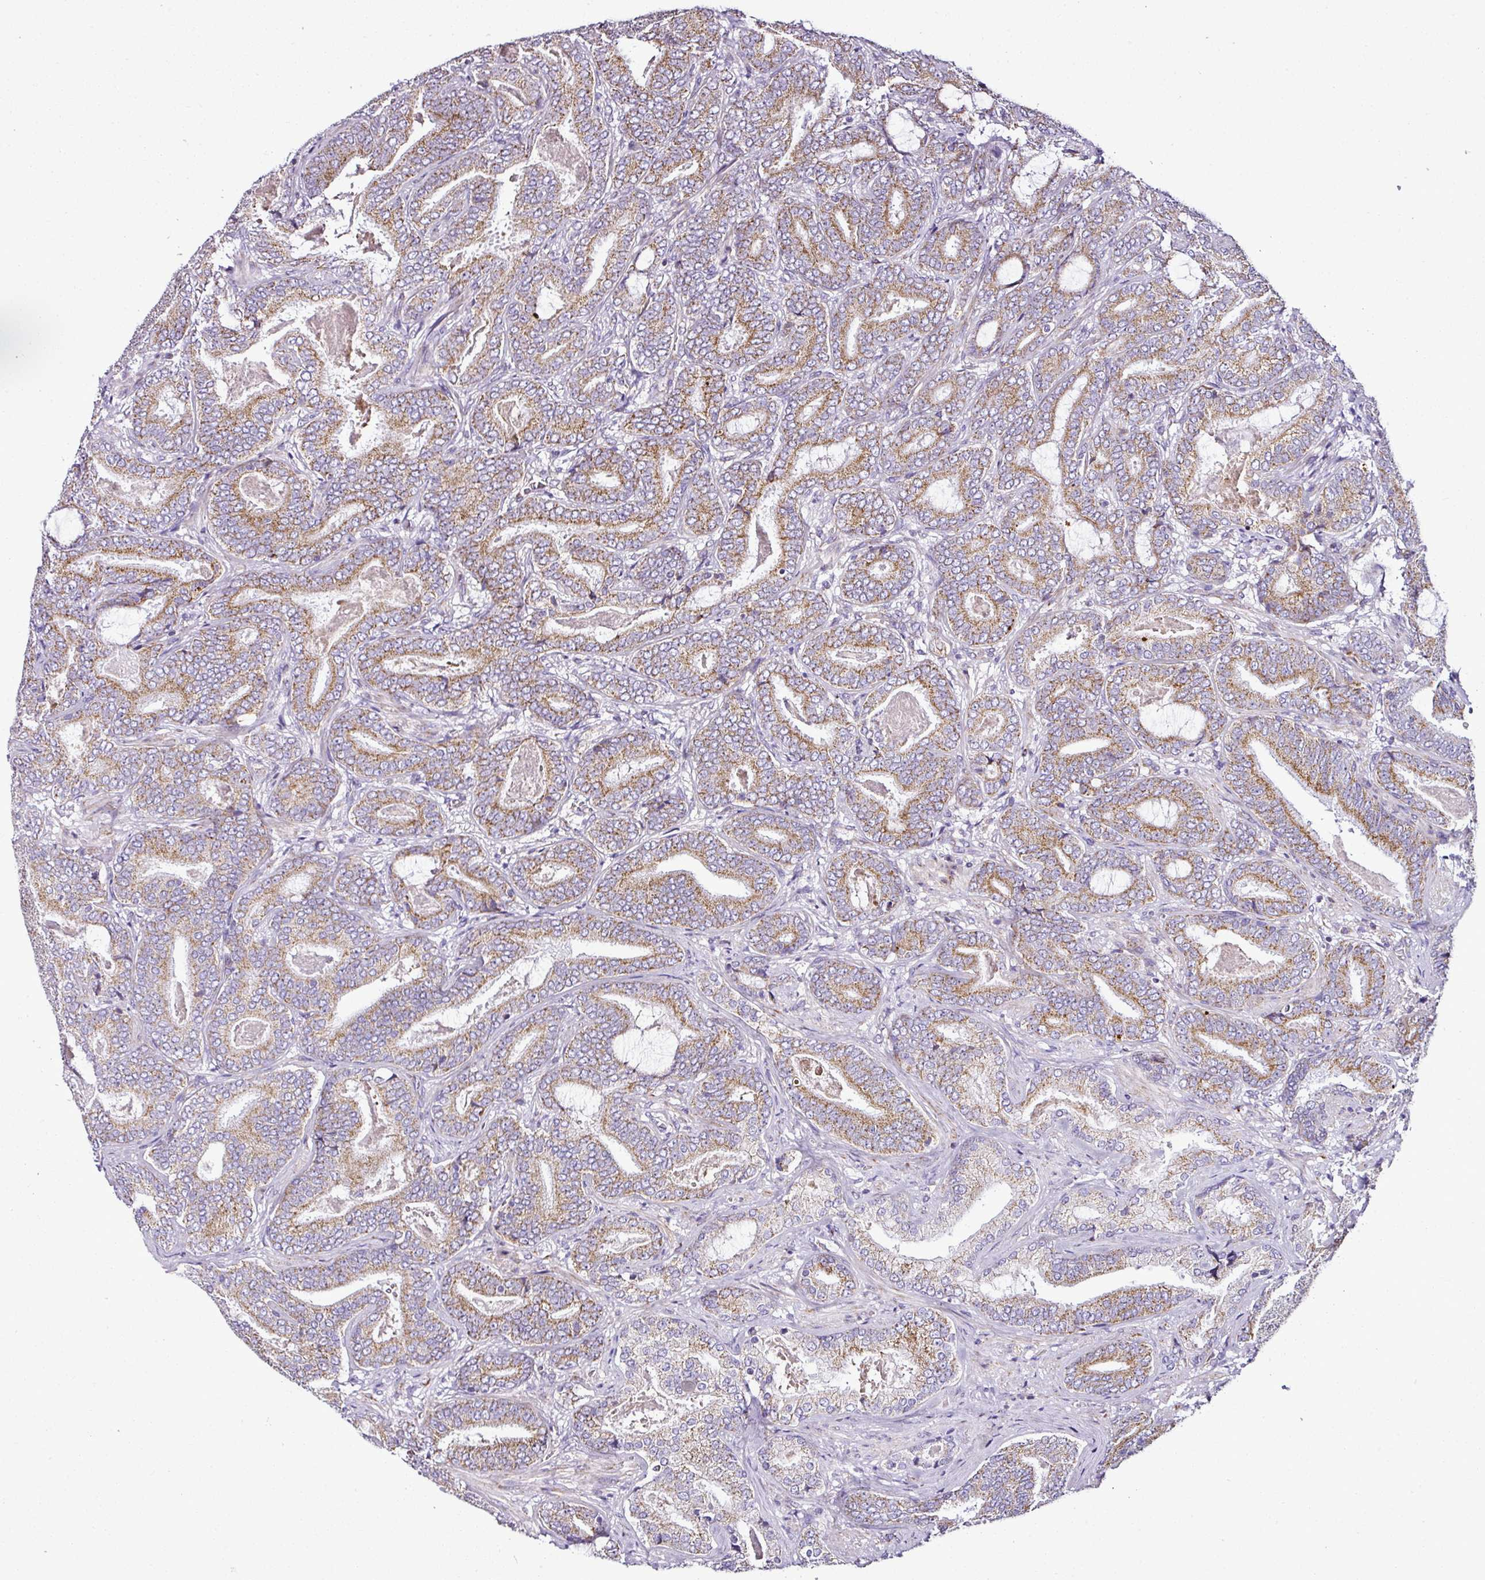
{"staining": {"intensity": "moderate", "quantity": ">75%", "location": "cytoplasmic/membranous"}, "tissue": "prostate cancer", "cell_type": "Tumor cells", "image_type": "cancer", "snomed": [{"axis": "morphology", "description": "Adenocarcinoma, Low grade"}, {"axis": "topography", "description": "Prostate and seminal vesicle, NOS"}], "caption": "Low-grade adenocarcinoma (prostate) was stained to show a protein in brown. There is medium levels of moderate cytoplasmic/membranous positivity in approximately >75% of tumor cells. (DAB (3,3'-diaminobenzidine) IHC with brightfield microscopy, high magnification).", "gene": "DPAGT1", "patient": {"sex": "male", "age": 61}}